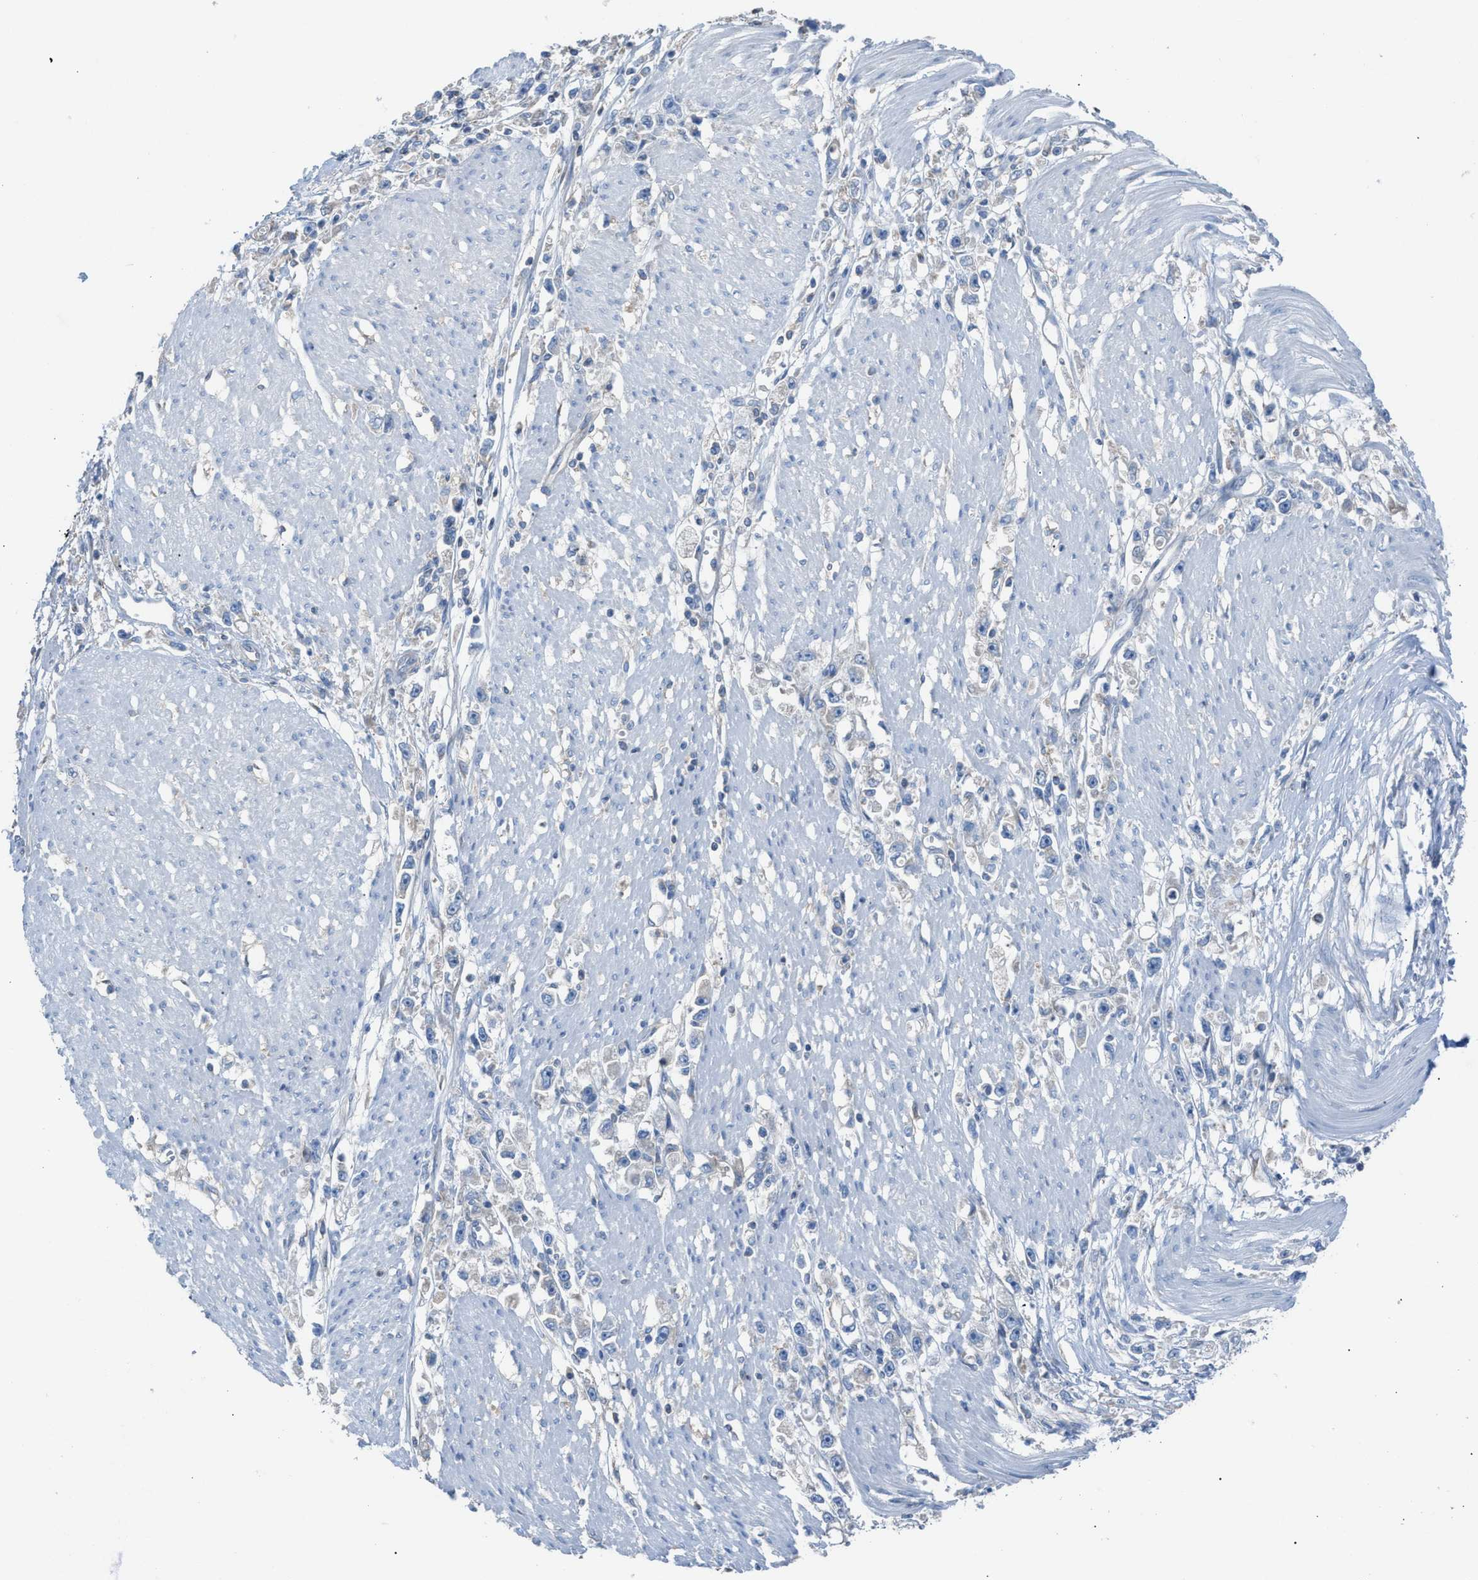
{"staining": {"intensity": "negative", "quantity": "none", "location": "none"}, "tissue": "stomach cancer", "cell_type": "Tumor cells", "image_type": "cancer", "snomed": [{"axis": "morphology", "description": "Adenocarcinoma, NOS"}, {"axis": "topography", "description": "Stomach"}], "caption": "Immunohistochemistry (IHC) micrograph of human adenocarcinoma (stomach) stained for a protein (brown), which demonstrates no staining in tumor cells. (DAB immunohistochemistry with hematoxylin counter stain).", "gene": "NQO2", "patient": {"sex": "female", "age": 59}}